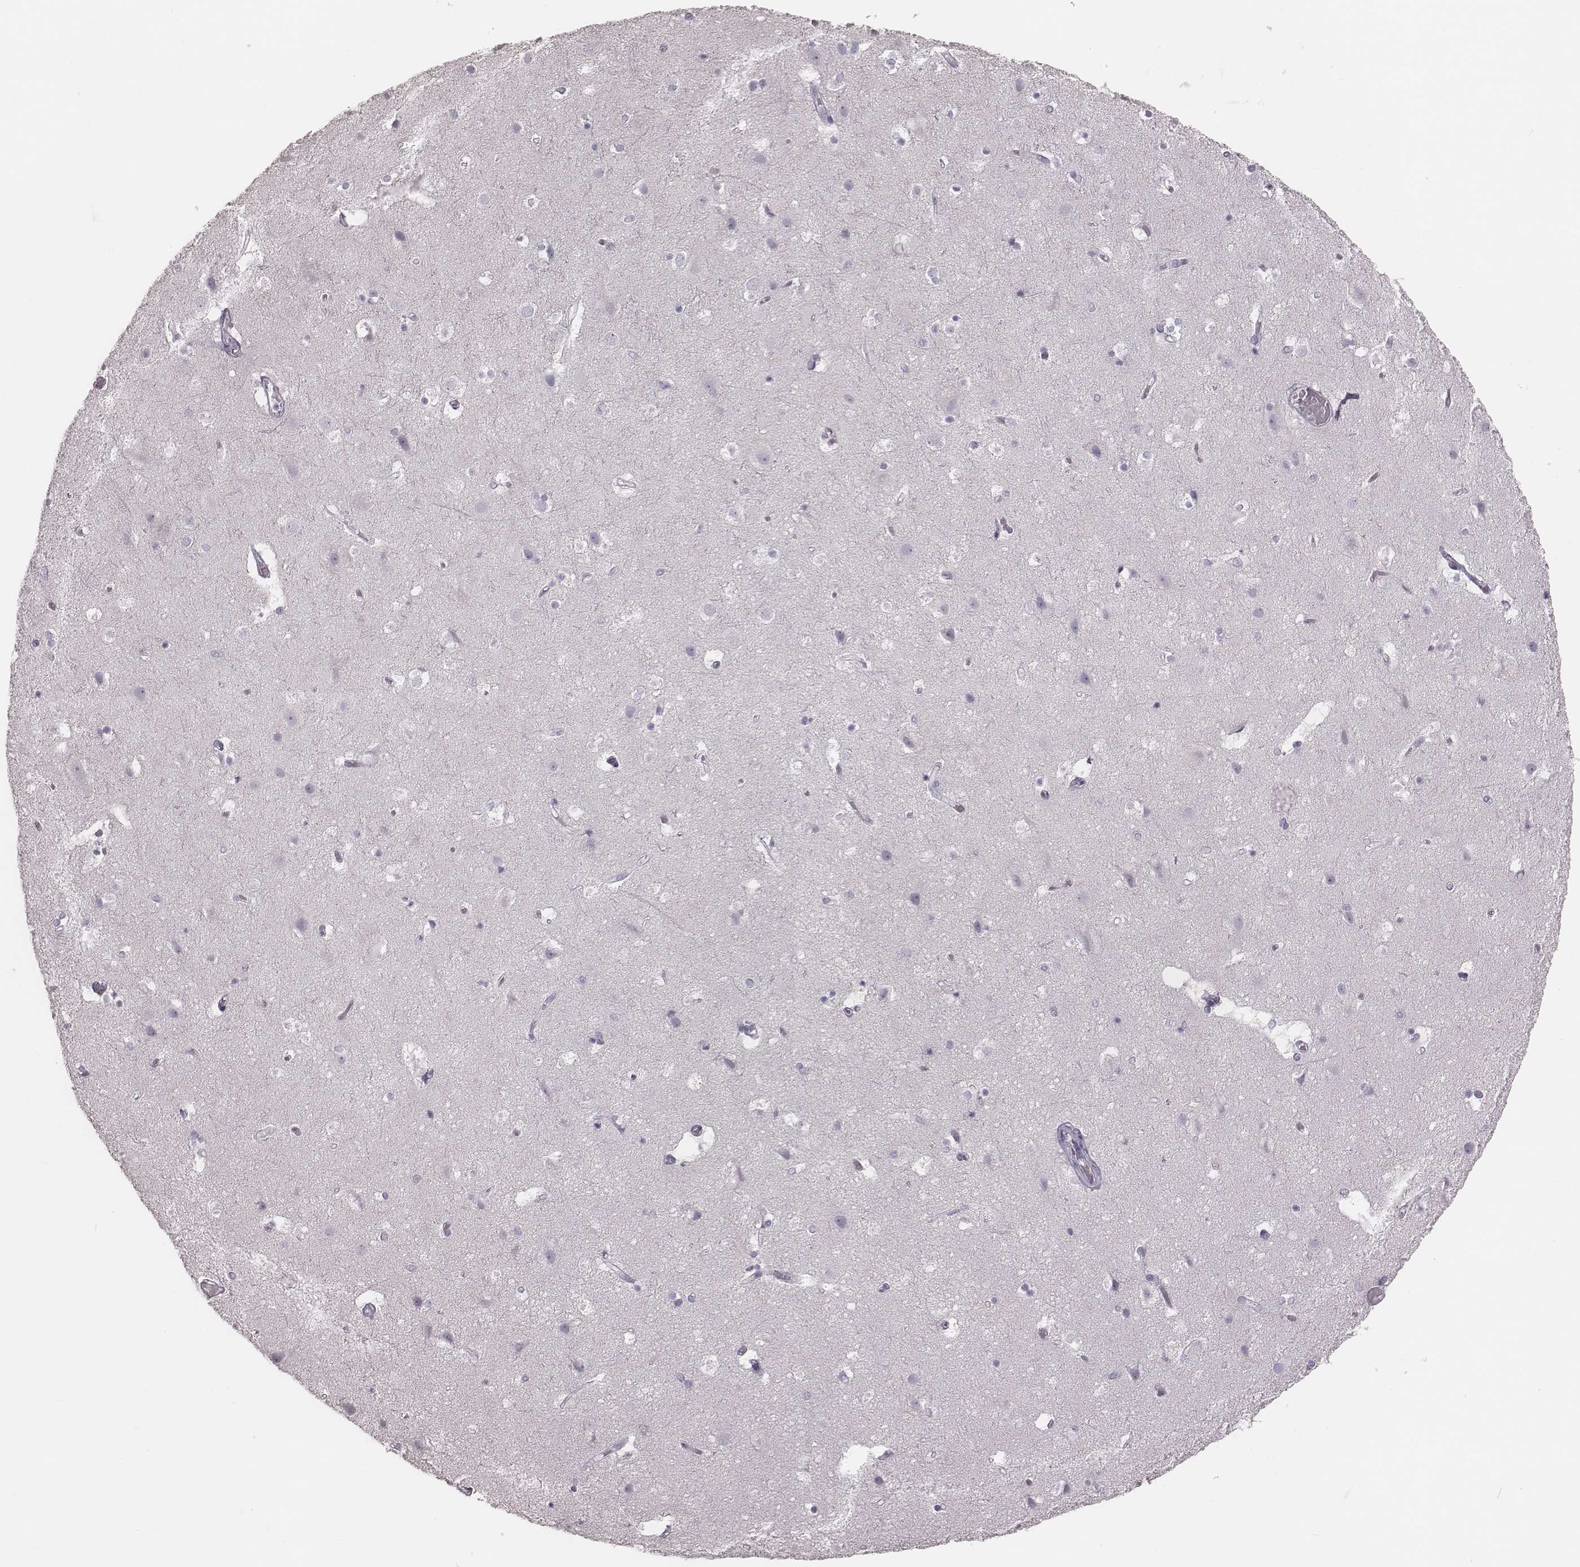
{"staining": {"intensity": "negative", "quantity": "none", "location": "none"}, "tissue": "cerebral cortex", "cell_type": "Endothelial cells", "image_type": "normal", "snomed": [{"axis": "morphology", "description": "Normal tissue, NOS"}, {"axis": "topography", "description": "Cerebral cortex"}], "caption": "Immunohistochemistry photomicrograph of unremarkable cerebral cortex stained for a protein (brown), which shows no expression in endothelial cells. The staining is performed using DAB brown chromogen with nuclei counter-stained in using hematoxylin.", "gene": "PDCD1", "patient": {"sex": "female", "age": 52}}